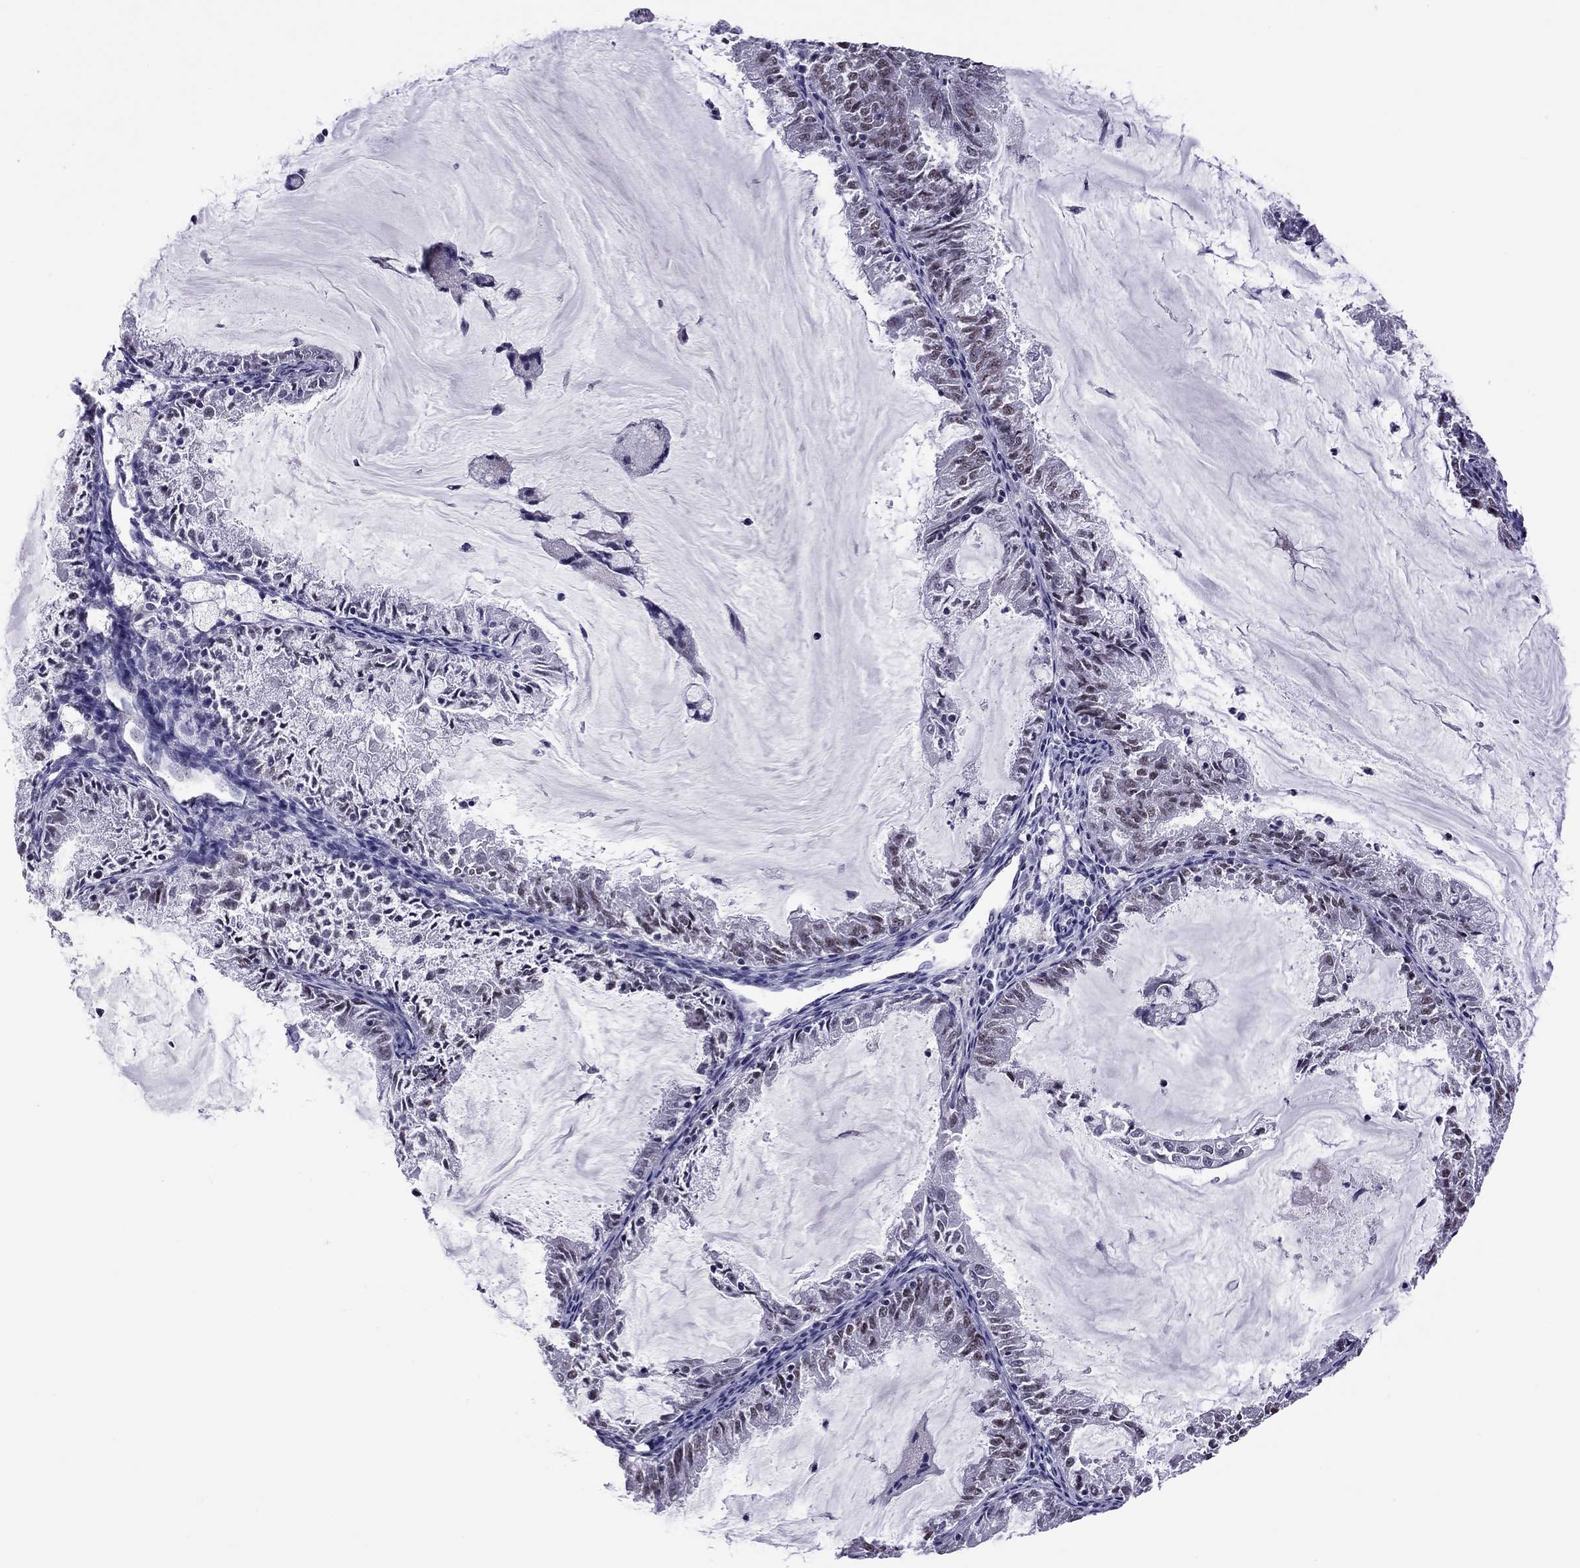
{"staining": {"intensity": "moderate", "quantity": "25%-75%", "location": "nuclear"}, "tissue": "endometrial cancer", "cell_type": "Tumor cells", "image_type": "cancer", "snomed": [{"axis": "morphology", "description": "Adenocarcinoma, NOS"}, {"axis": "topography", "description": "Endometrium"}], "caption": "Immunohistochemistry photomicrograph of human endometrial cancer stained for a protein (brown), which exhibits medium levels of moderate nuclear positivity in approximately 25%-75% of tumor cells.", "gene": "PPP1R3A", "patient": {"sex": "female", "age": 57}}